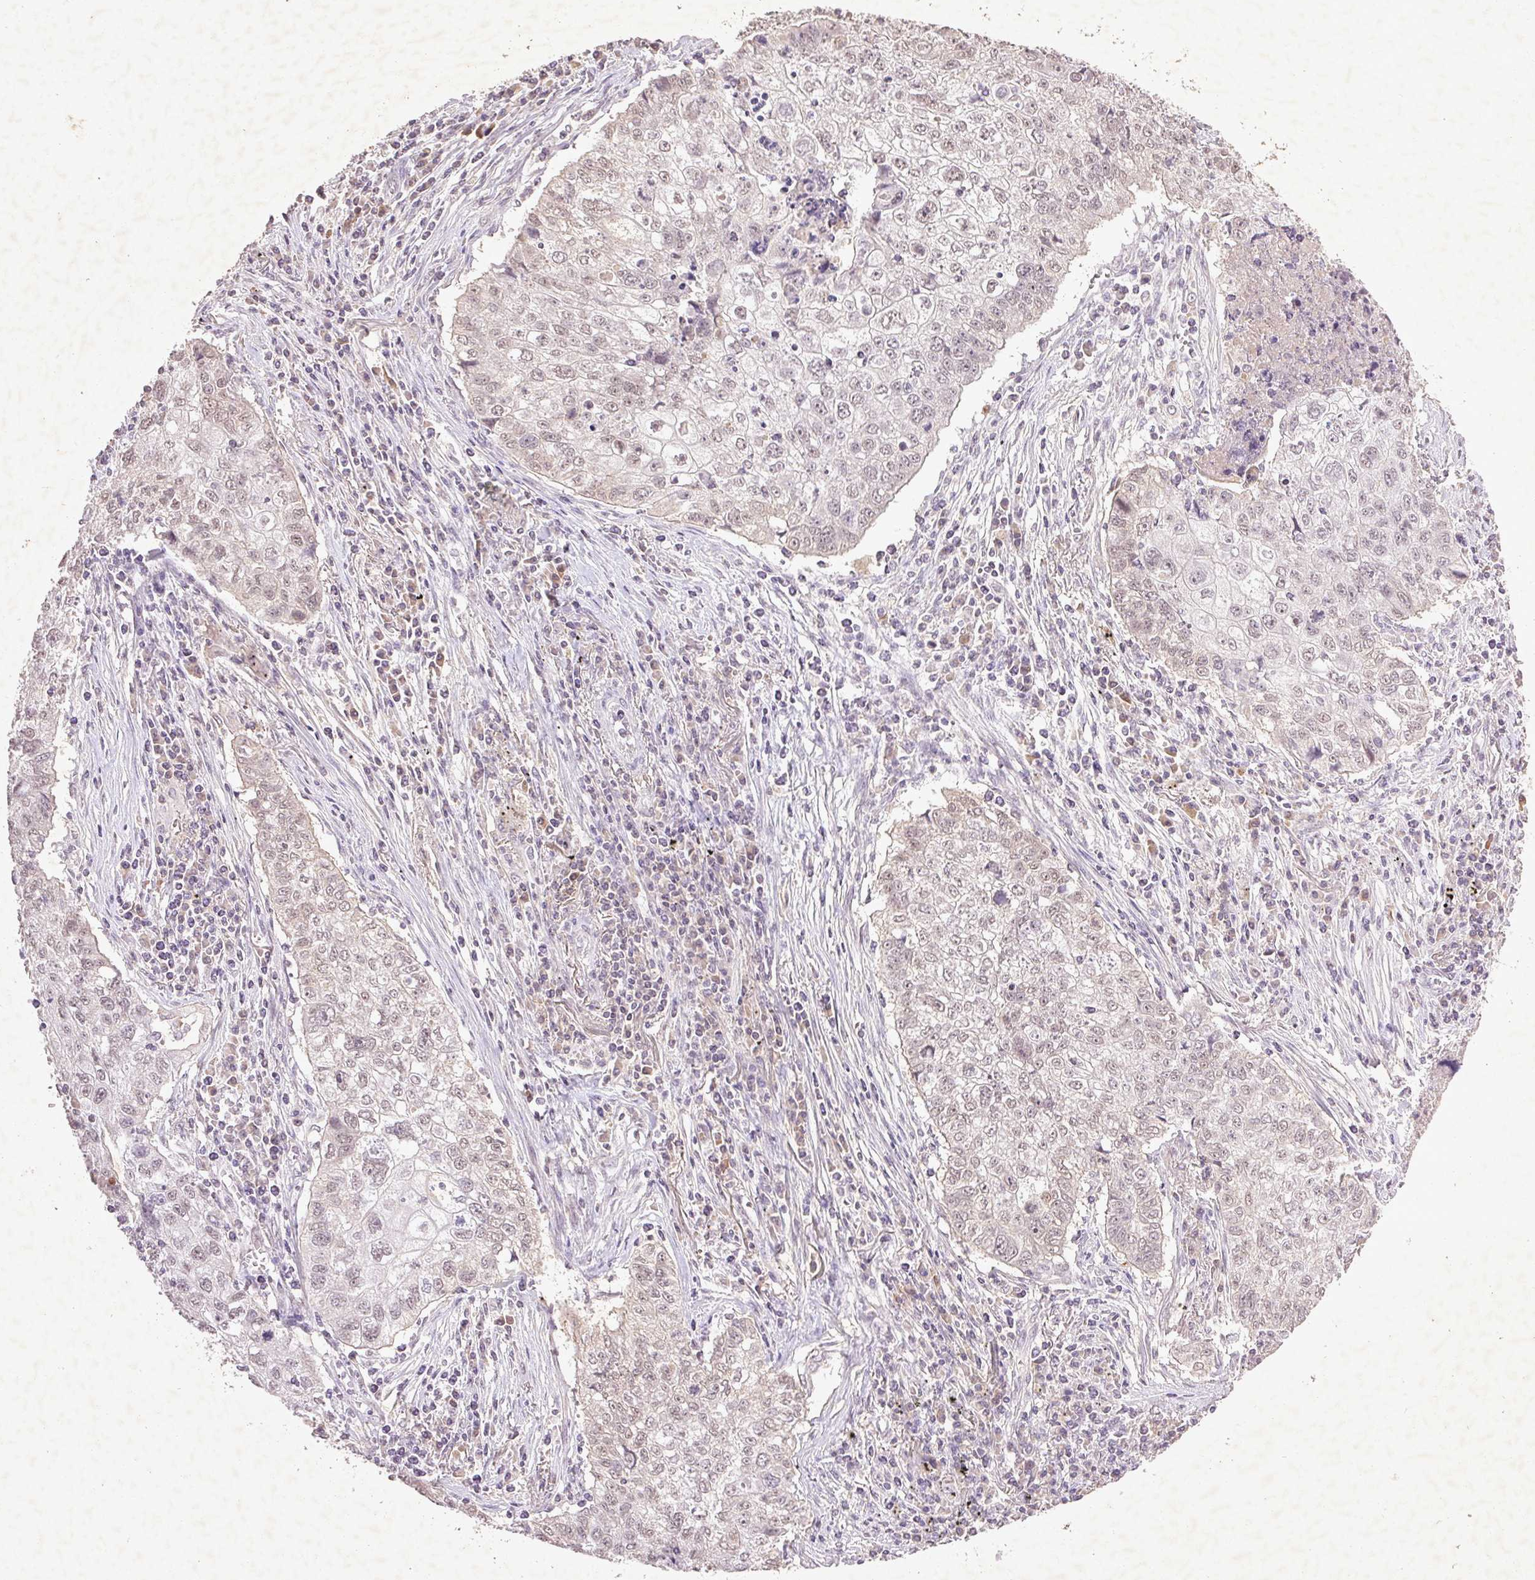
{"staining": {"intensity": "negative", "quantity": "none", "location": "none"}, "tissue": "lung cancer", "cell_type": "Tumor cells", "image_type": "cancer", "snomed": [{"axis": "morphology", "description": "Normal morphology"}, {"axis": "morphology", "description": "Aneuploidy"}, {"axis": "morphology", "description": "Squamous cell carcinoma, NOS"}, {"axis": "topography", "description": "Lymph node"}, {"axis": "topography", "description": "Lung"}], "caption": "Immunohistochemistry image of neoplastic tissue: lung cancer stained with DAB (3,3'-diaminobenzidine) shows no significant protein expression in tumor cells.", "gene": "FAM168B", "patient": {"sex": "female", "age": 76}}